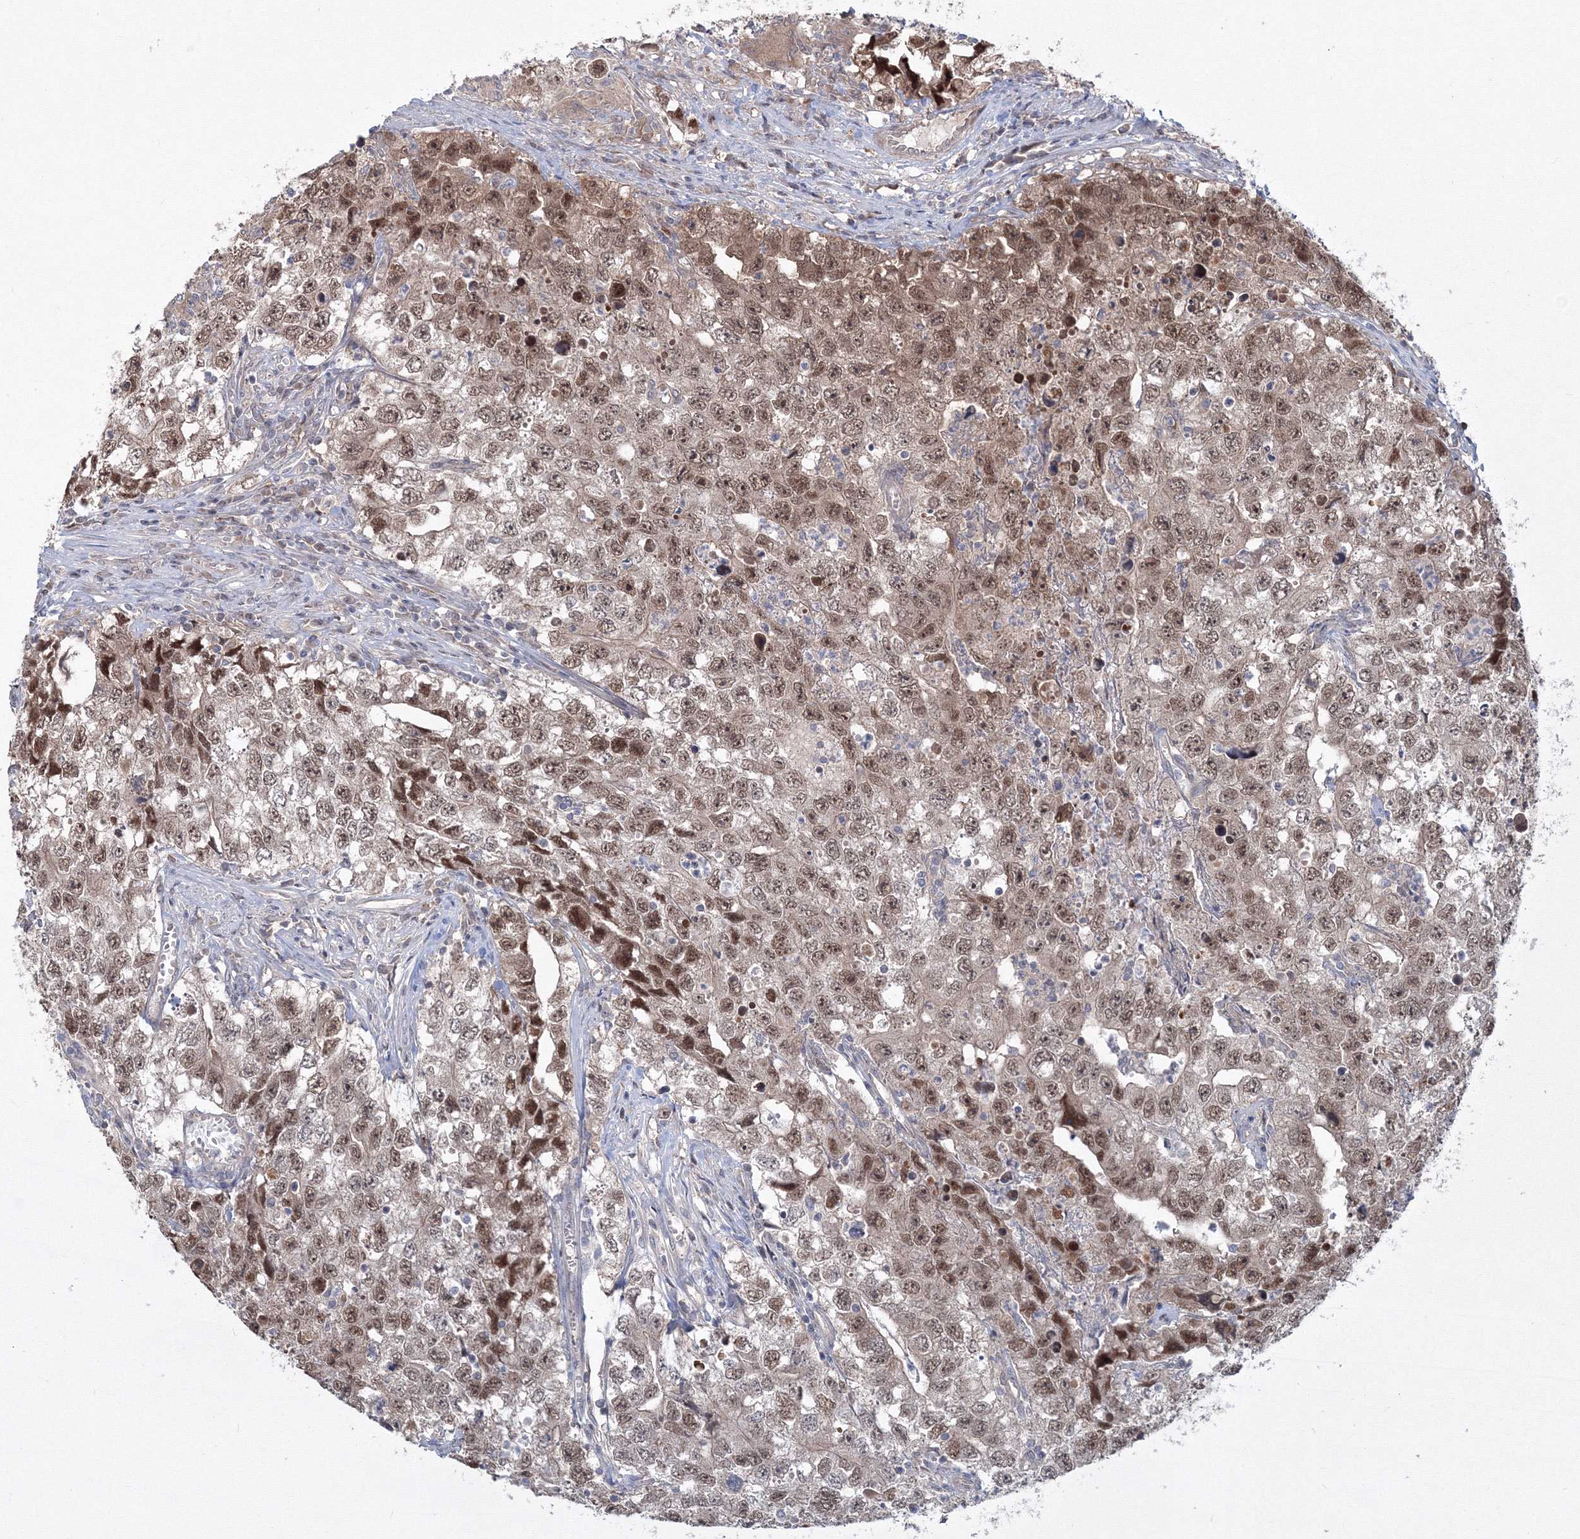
{"staining": {"intensity": "moderate", "quantity": ">75%", "location": "nuclear"}, "tissue": "testis cancer", "cell_type": "Tumor cells", "image_type": "cancer", "snomed": [{"axis": "morphology", "description": "Seminoma, NOS"}, {"axis": "morphology", "description": "Carcinoma, Embryonal, NOS"}, {"axis": "topography", "description": "Testis"}], "caption": "Immunohistochemical staining of human testis seminoma displays medium levels of moderate nuclear expression in approximately >75% of tumor cells.", "gene": "MKRN2", "patient": {"sex": "male", "age": 43}}